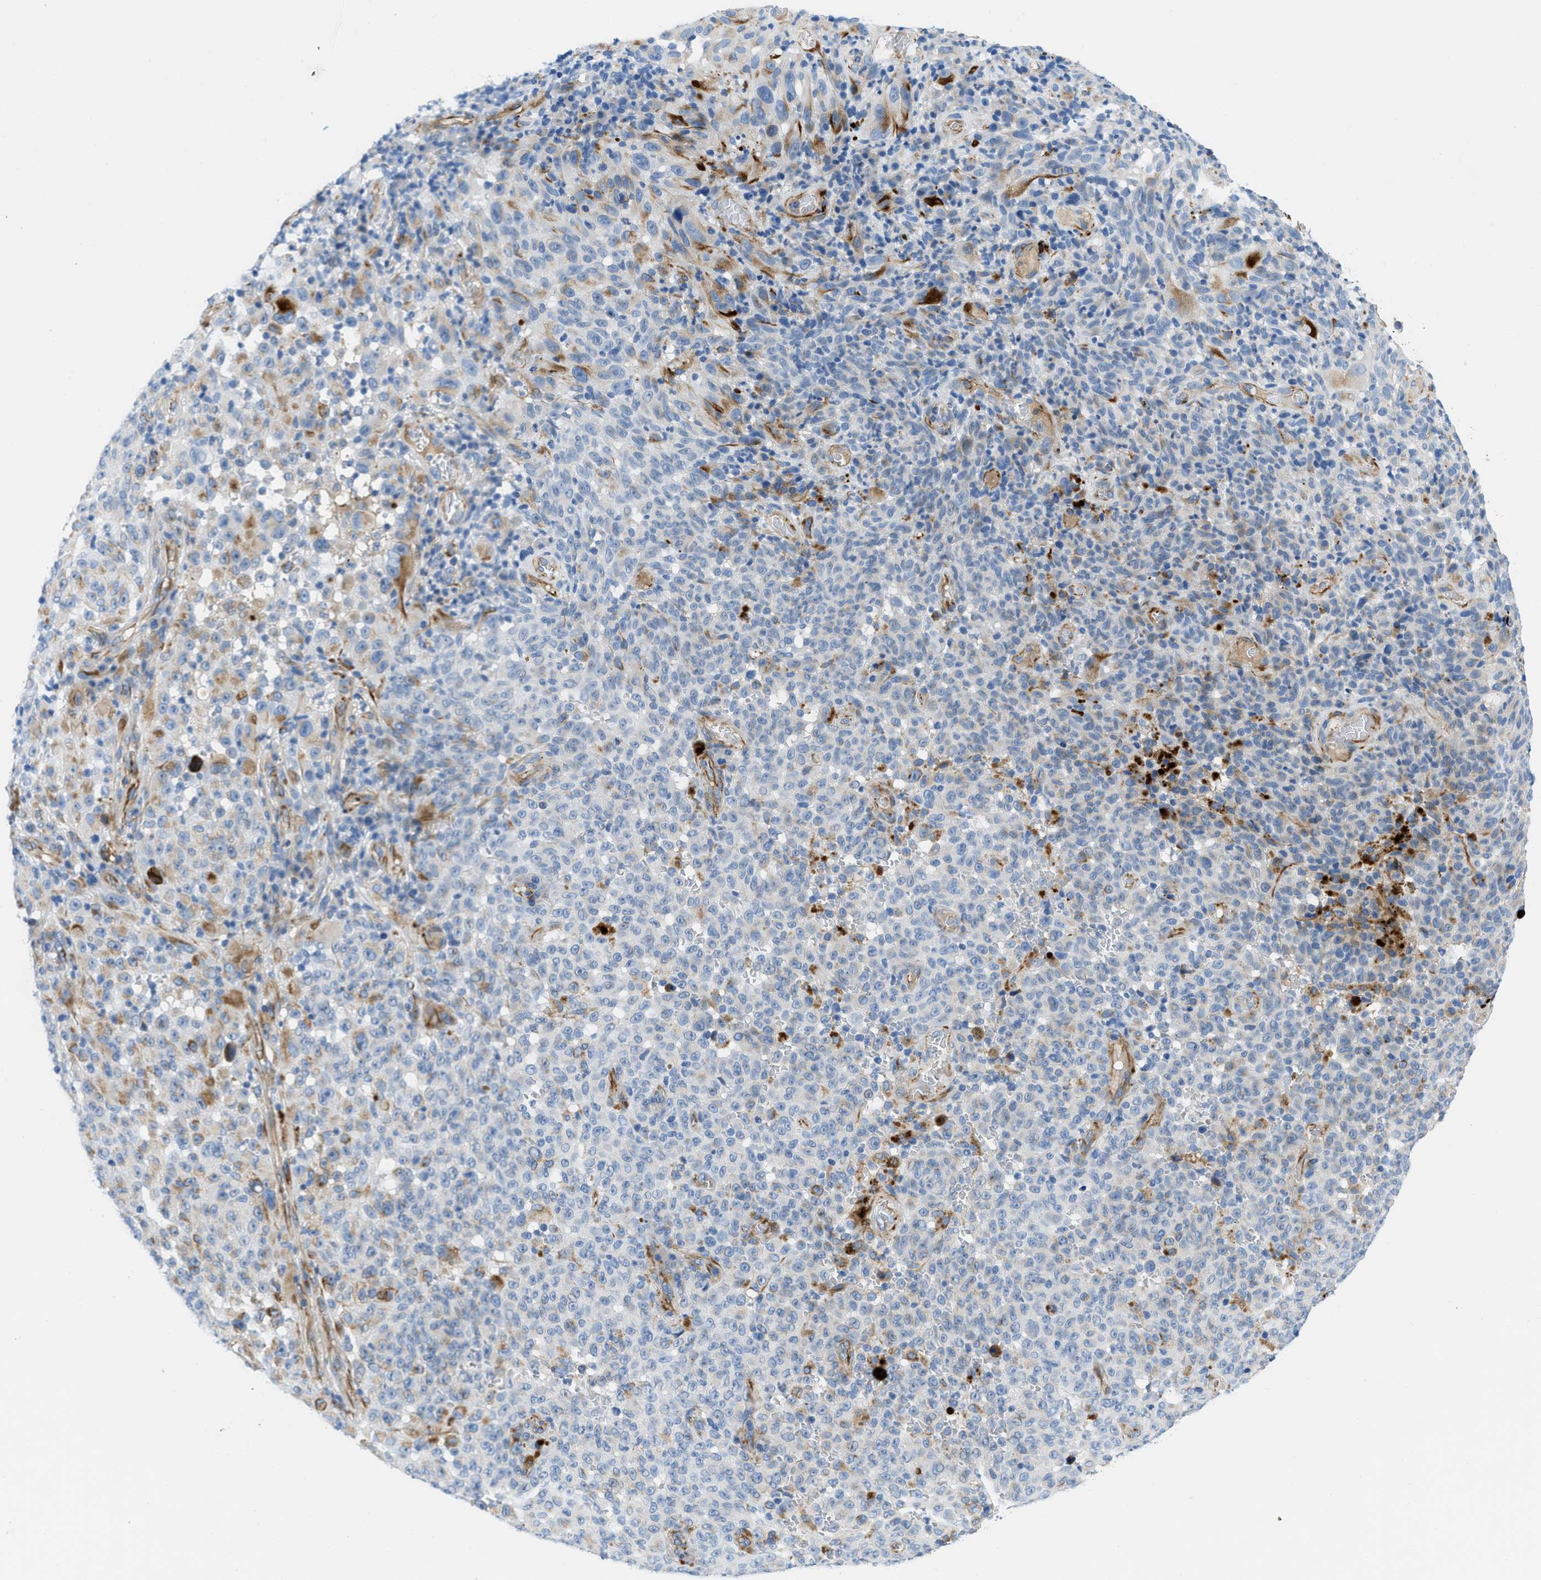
{"staining": {"intensity": "negative", "quantity": "none", "location": "none"}, "tissue": "melanoma", "cell_type": "Tumor cells", "image_type": "cancer", "snomed": [{"axis": "morphology", "description": "Malignant melanoma, NOS"}, {"axis": "topography", "description": "Skin"}], "caption": "This is an IHC histopathology image of human melanoma. There is no positivity in tumor cells.", "gene": "XCR1", "patient": {"sex": "female", "age": 82}}